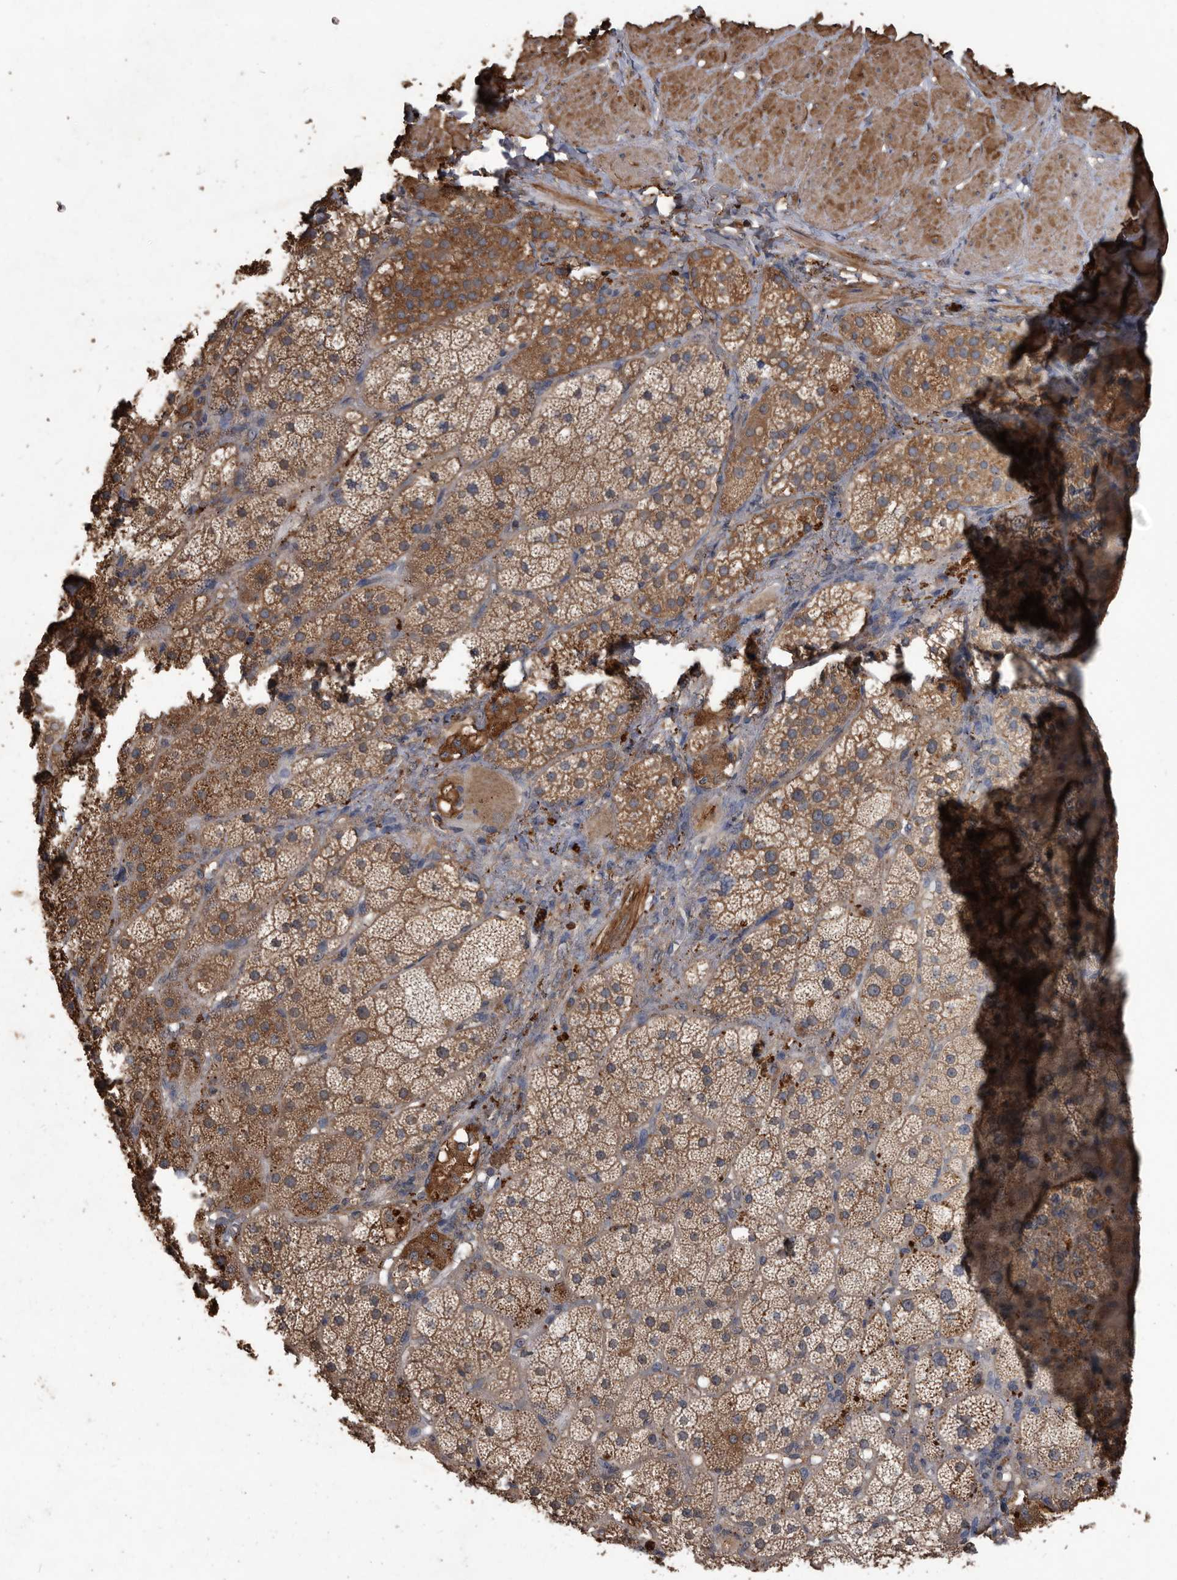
{"staining": {"intensity": "strong", "quantity": ">75%", "location": "cytoplasmic/membranous"}, "tissue": "adrenal gland", "cell_type": "Glandular cells", "image_type": "normal", "snomed": [{"axis": "morphology", "description": "Normal tissue, NOS"}, {"axis": "topography", "description": "Adrenal gland"}], "caption": "A brown stain highlights strong cytoplasmic/membranous staining of a protein in glandular cells of unremarkable human adrenal gland. (DAB IHC with brightfield microscopy, high magnification).", "gene": "NRBP1", "patient": {"sex": "male", "age": 57}}